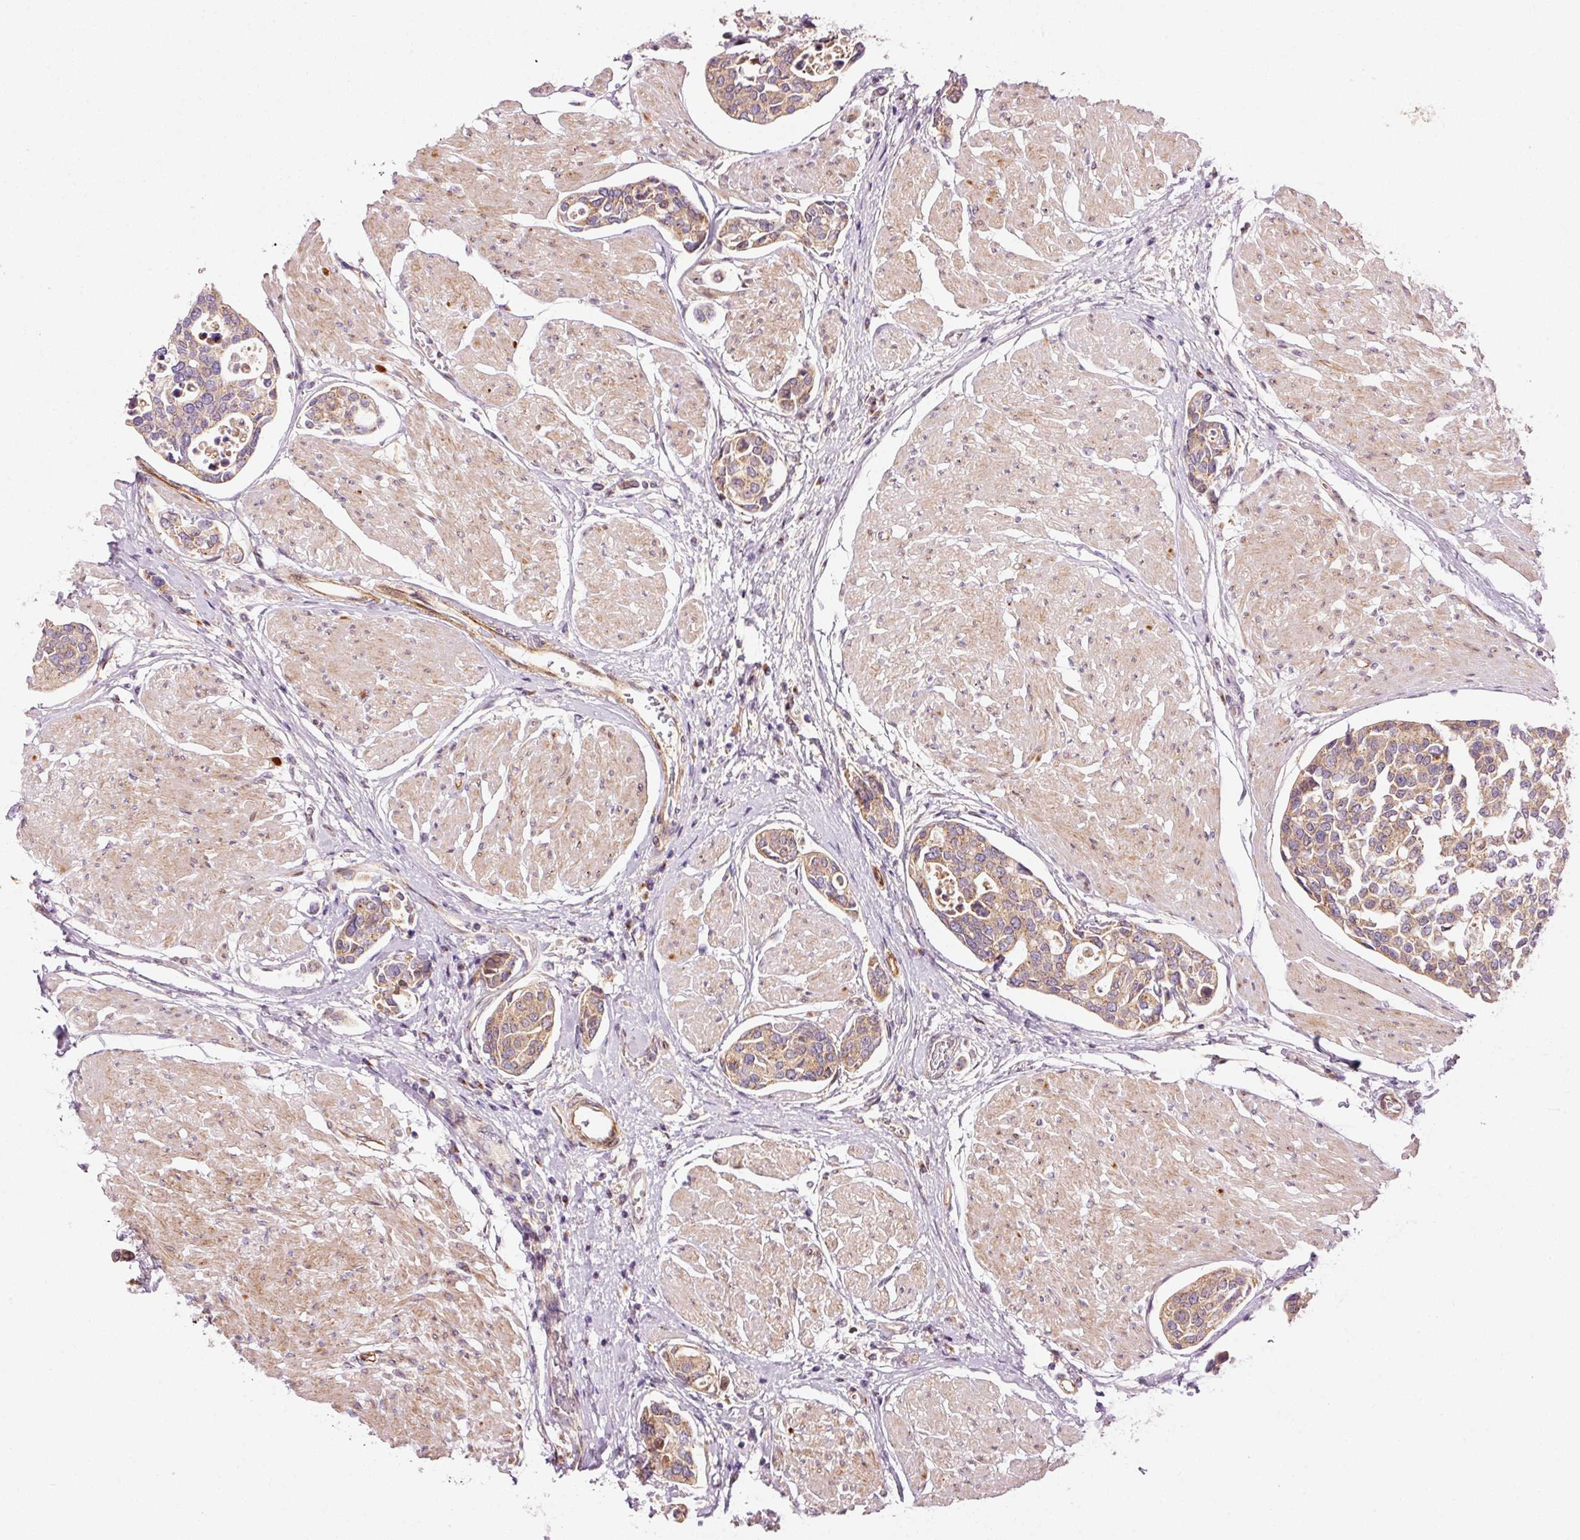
{"staining": {"intensity": "moderate", "quantity": ">75%", "location": "cytoplasmic/membranous"}, "tissue": "urothelial cancer", "cell_type": "Tumor cells", "image_type": "cancer", "snomed": [{"axis": "morphology", "description": "Urothelial carcinoma, High grade"}, {"axis": "topography", "description": "Urinary bladder"}], "caption": "High-power microscopy captured an immunohistochemistry photomicrograph of urothelial cancer, revealing moderate cytoplasmic/membranous expression in approximately >75% of tumor cells.", "gene": "PPP1R14B", "patient": {"sex": "male", "age": 78}}